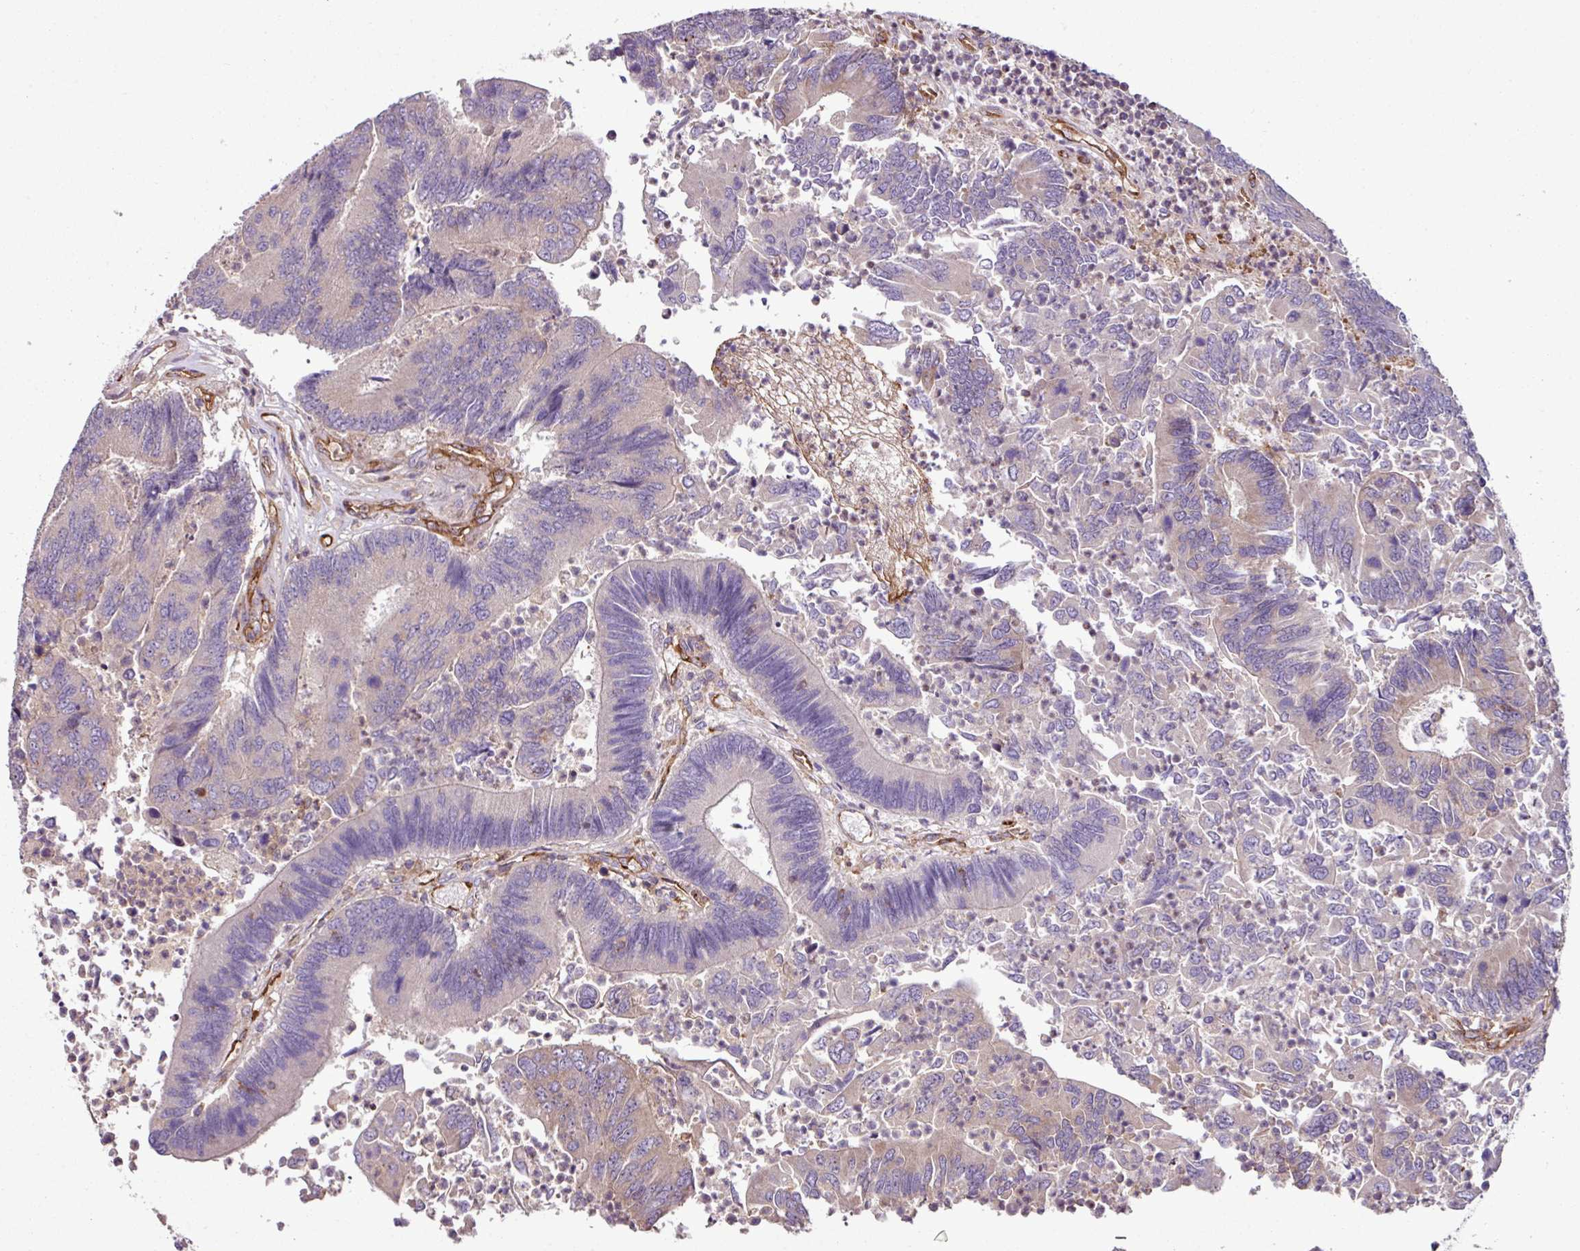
{"staining": {"intensity": "negative", "quantity": "none", "location": "none"}, "tissue": "colorectal cancer", "cell_type": "Tumor cells", "image_type": "cancer", "snomed": [{"axis": "morphology", "description": "Adenocarcinoma, NOS"}, {"axis": "topography", "description": "Colon"}], "caption": "Immunohistochemistry (IHC) histopathology image of human colorectal cancer stained for a protein (brown), which exhibits no positivity in tumor cells.", "gene": "ZNF106", "patient": {"sex": "female", "age": 67}}